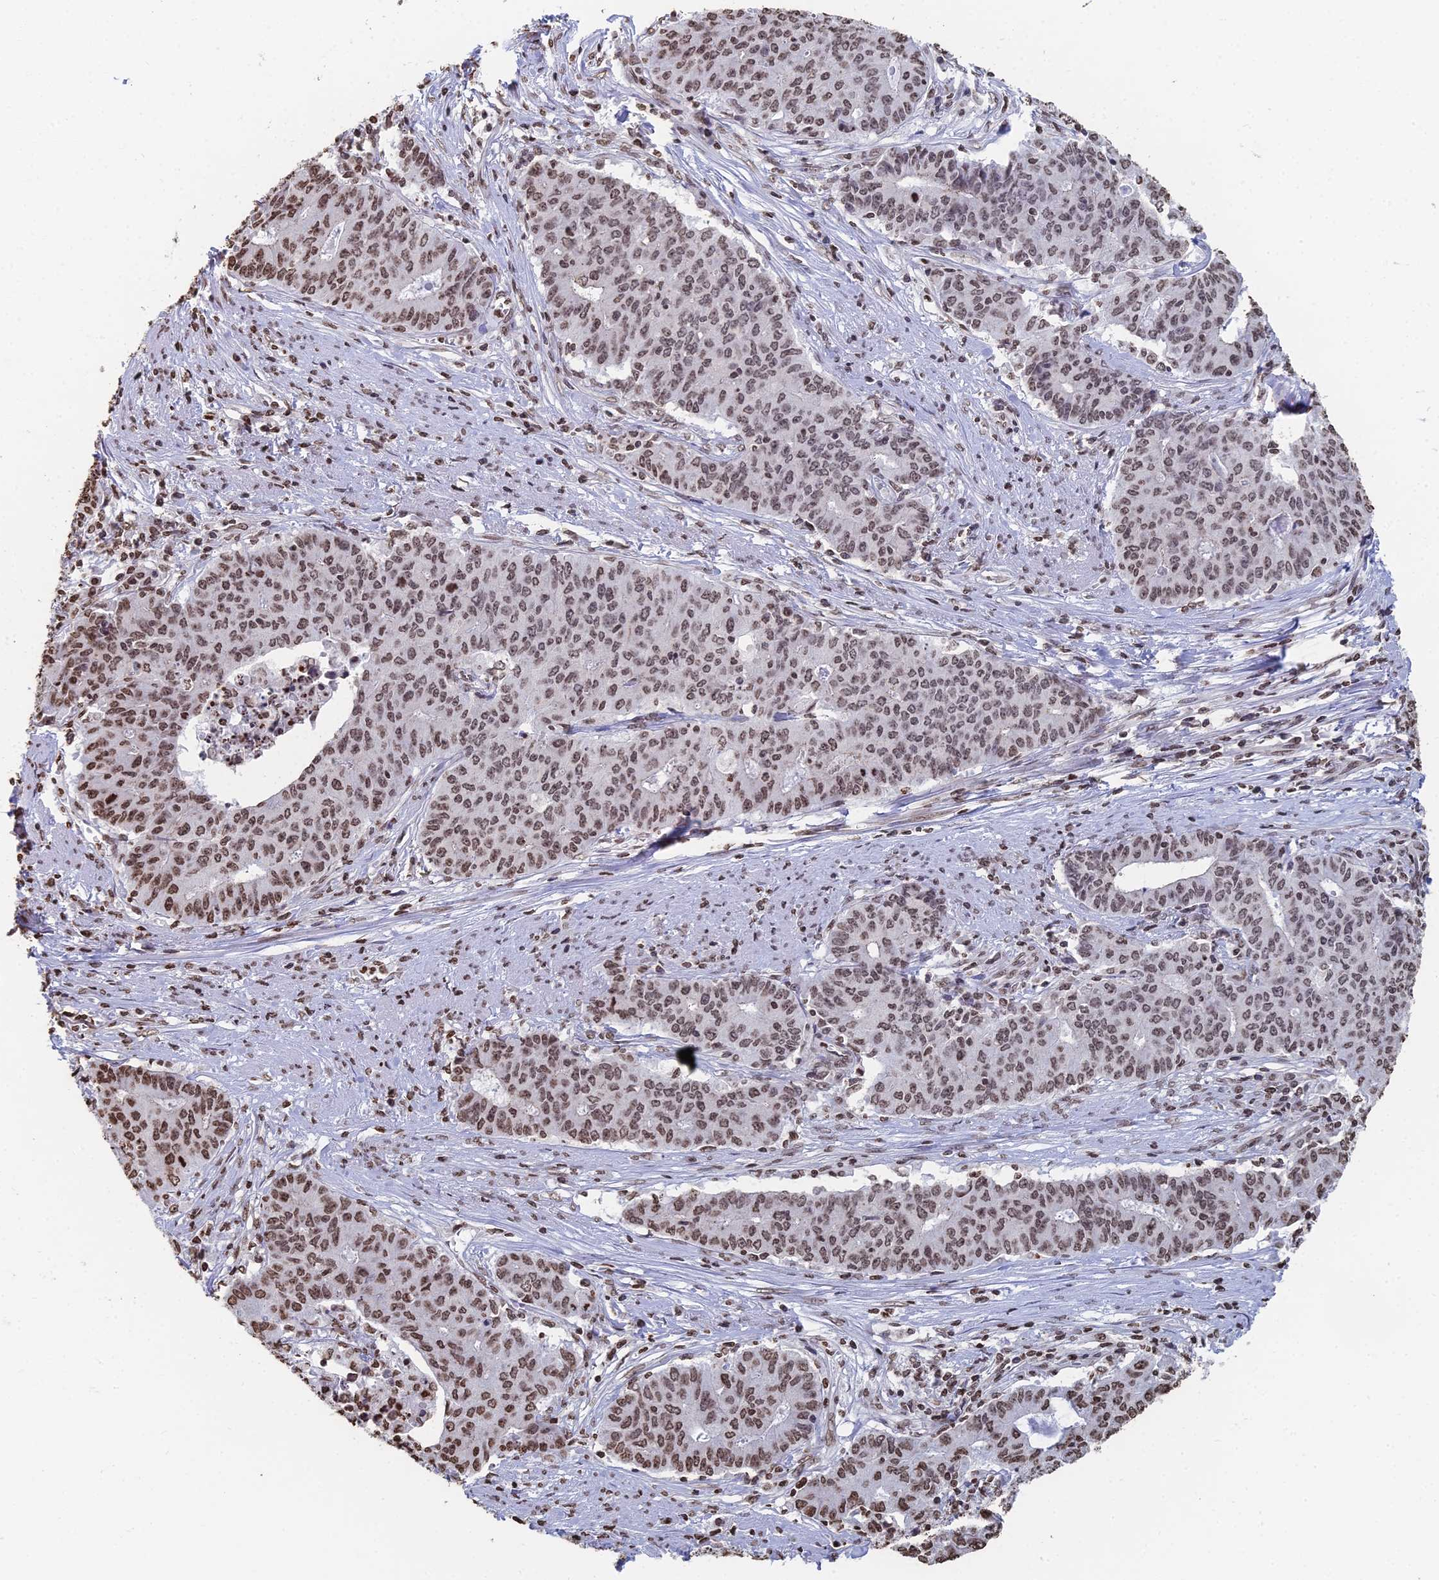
{"staining": {"intensity": "moderate", "quantity": ">75%", "location": "nuclear"}, "tissue": "endometrial cancer", "cell_type": "Tumor cells", "image_type": "cancer", "snomed": [{"axis": "morphology", "description": "Adenocarcinoma, NOS"}, {"axis": "topography", "description": "Endometrium"}], "caption": "A brown stain labels moderate nuclear staining of a protein in adenocarcinoma (endometrial) tumor cells.", "gene": "GBP3", "patient": {"sex": "female", "age": 59}}